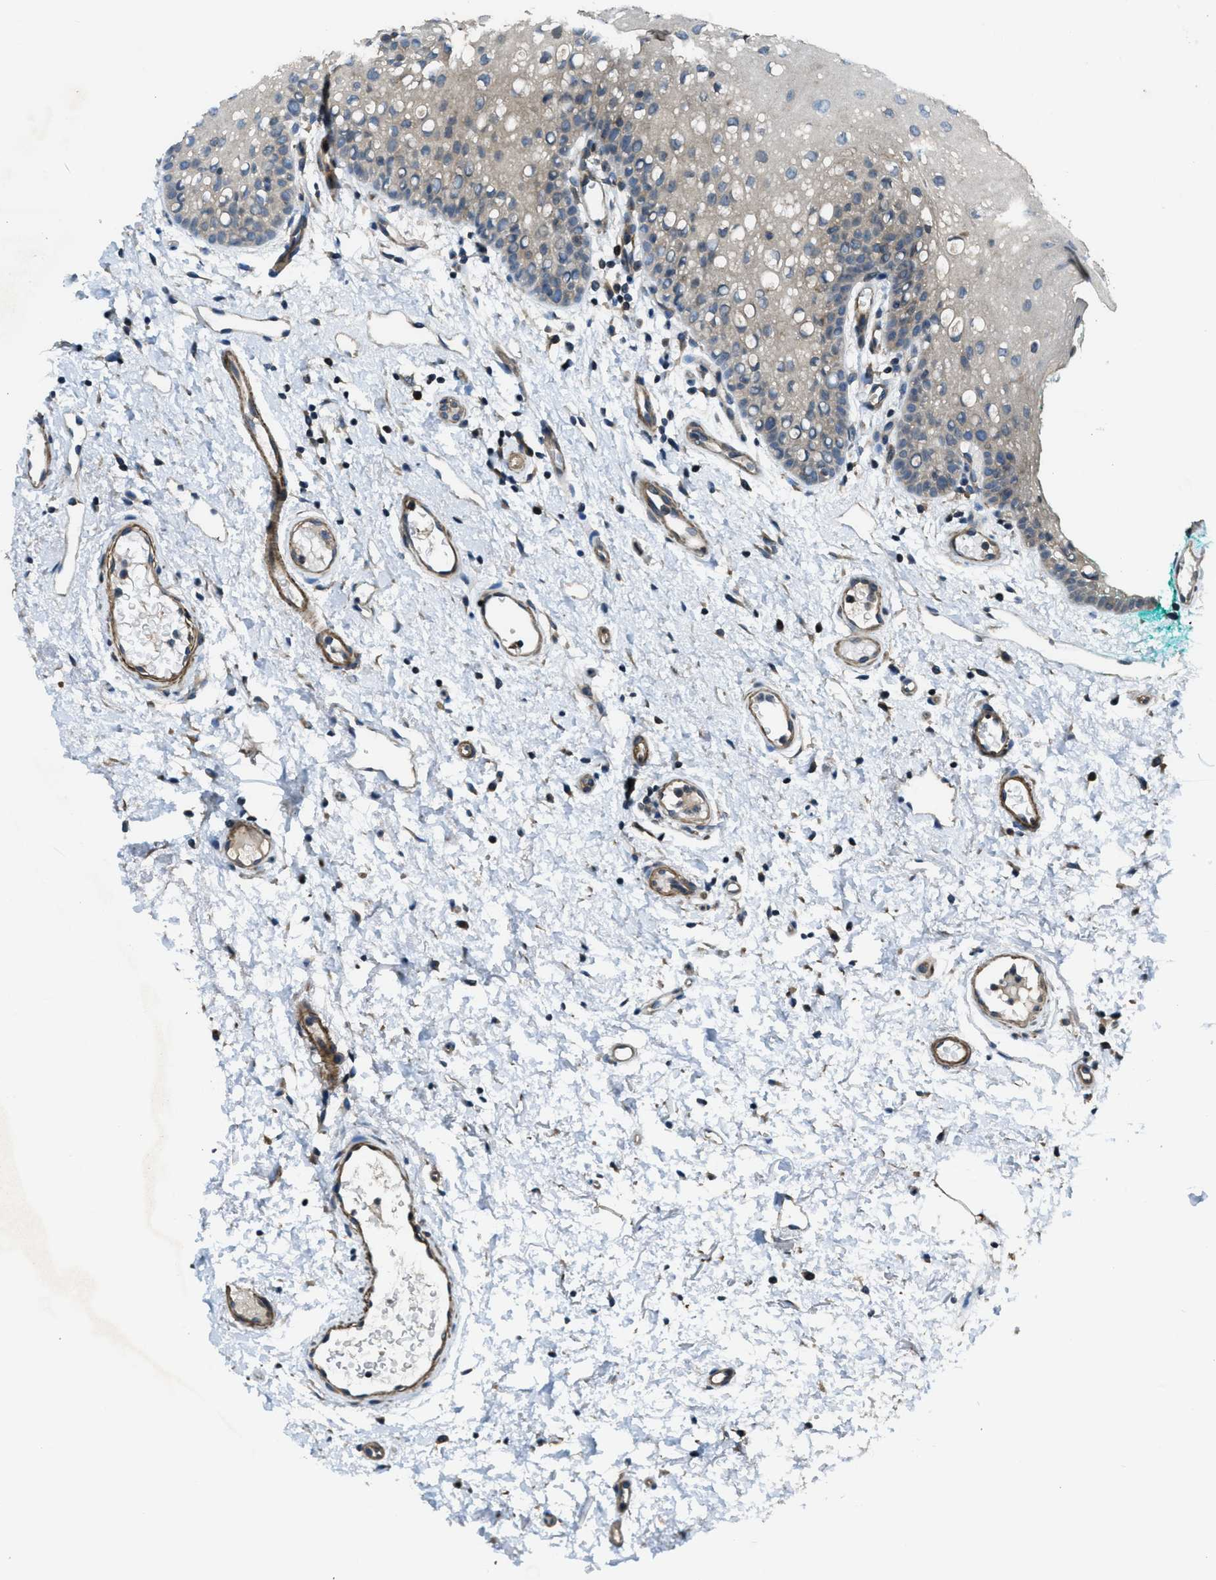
{"staining": {"intensity": "weak", "quantity": ">75%", "location": "cytoplasmic/membranous"}, "tissue": "oral mucosa", "cell_type": "Squamous epithelial cells", "image_type": "normal", "snomed": [{"axis": "morphology", "description": "Normal tissue, NOS"}, {"axis": "morphology", "description": "Squamous cell carcinoma, NOS"}, {"axis": "topography", "description": "Oral tissue"}, {"axis": "topography", "description": "Salivary gland"}, {"axis": "topography", "description": "Head-Neck"}], "caption": "The photomicrograph reveals staining of benign oral mucosa, revealing weak cytoplasmic/membranous protein staining (brown color) within squamous epithelial cells. Immunohistochemistry (ihc) stains the protein in brown and the nuclei are stained blue.", "gene": "VEZT", "patient": {"sex": "female", "age": 62}}